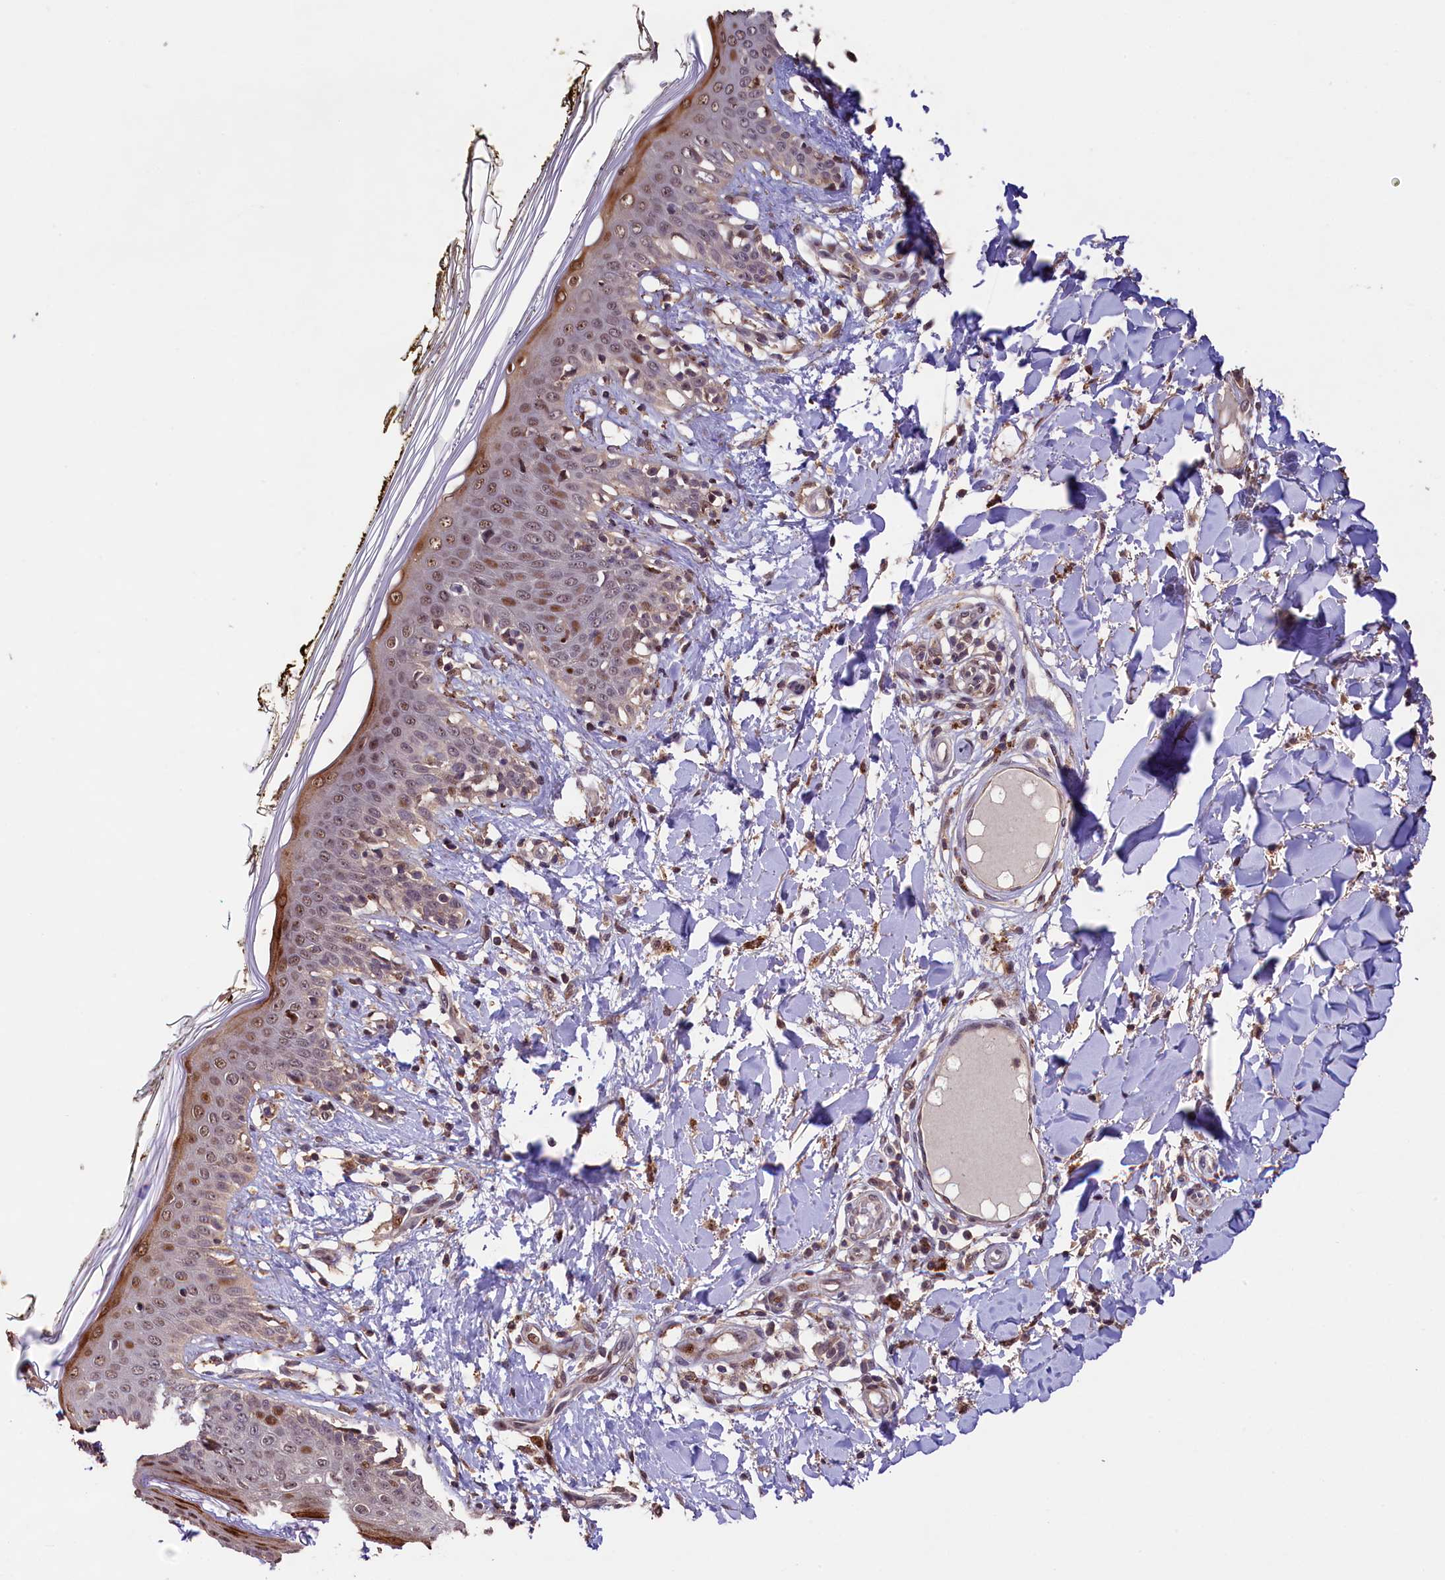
{"staining": {"intensity": "strong", "quantity": "25%-75%", "location": "cytoplasmic/membranous,nuclear"}, "tissue": "skin", "cell_type": "Fibroblasts", "image_type": "normal", "snomed": [{"axis": "morphology", "description": "Normal tissue, NOS"}, {"axis": "topography", "description": "Skin"}], "caption": "Skin was stained to show a protein in brown. There is high levels of strong cytoplasmic/membranous,nuclear expression in approximately 25%-75% of fibroblasts. Immunohistochemistry (ihc) stains the protein in brown and the nuclei are stained blue.", "gene": "PHAF1", "patient": {"sex": "female", "age": 34}}